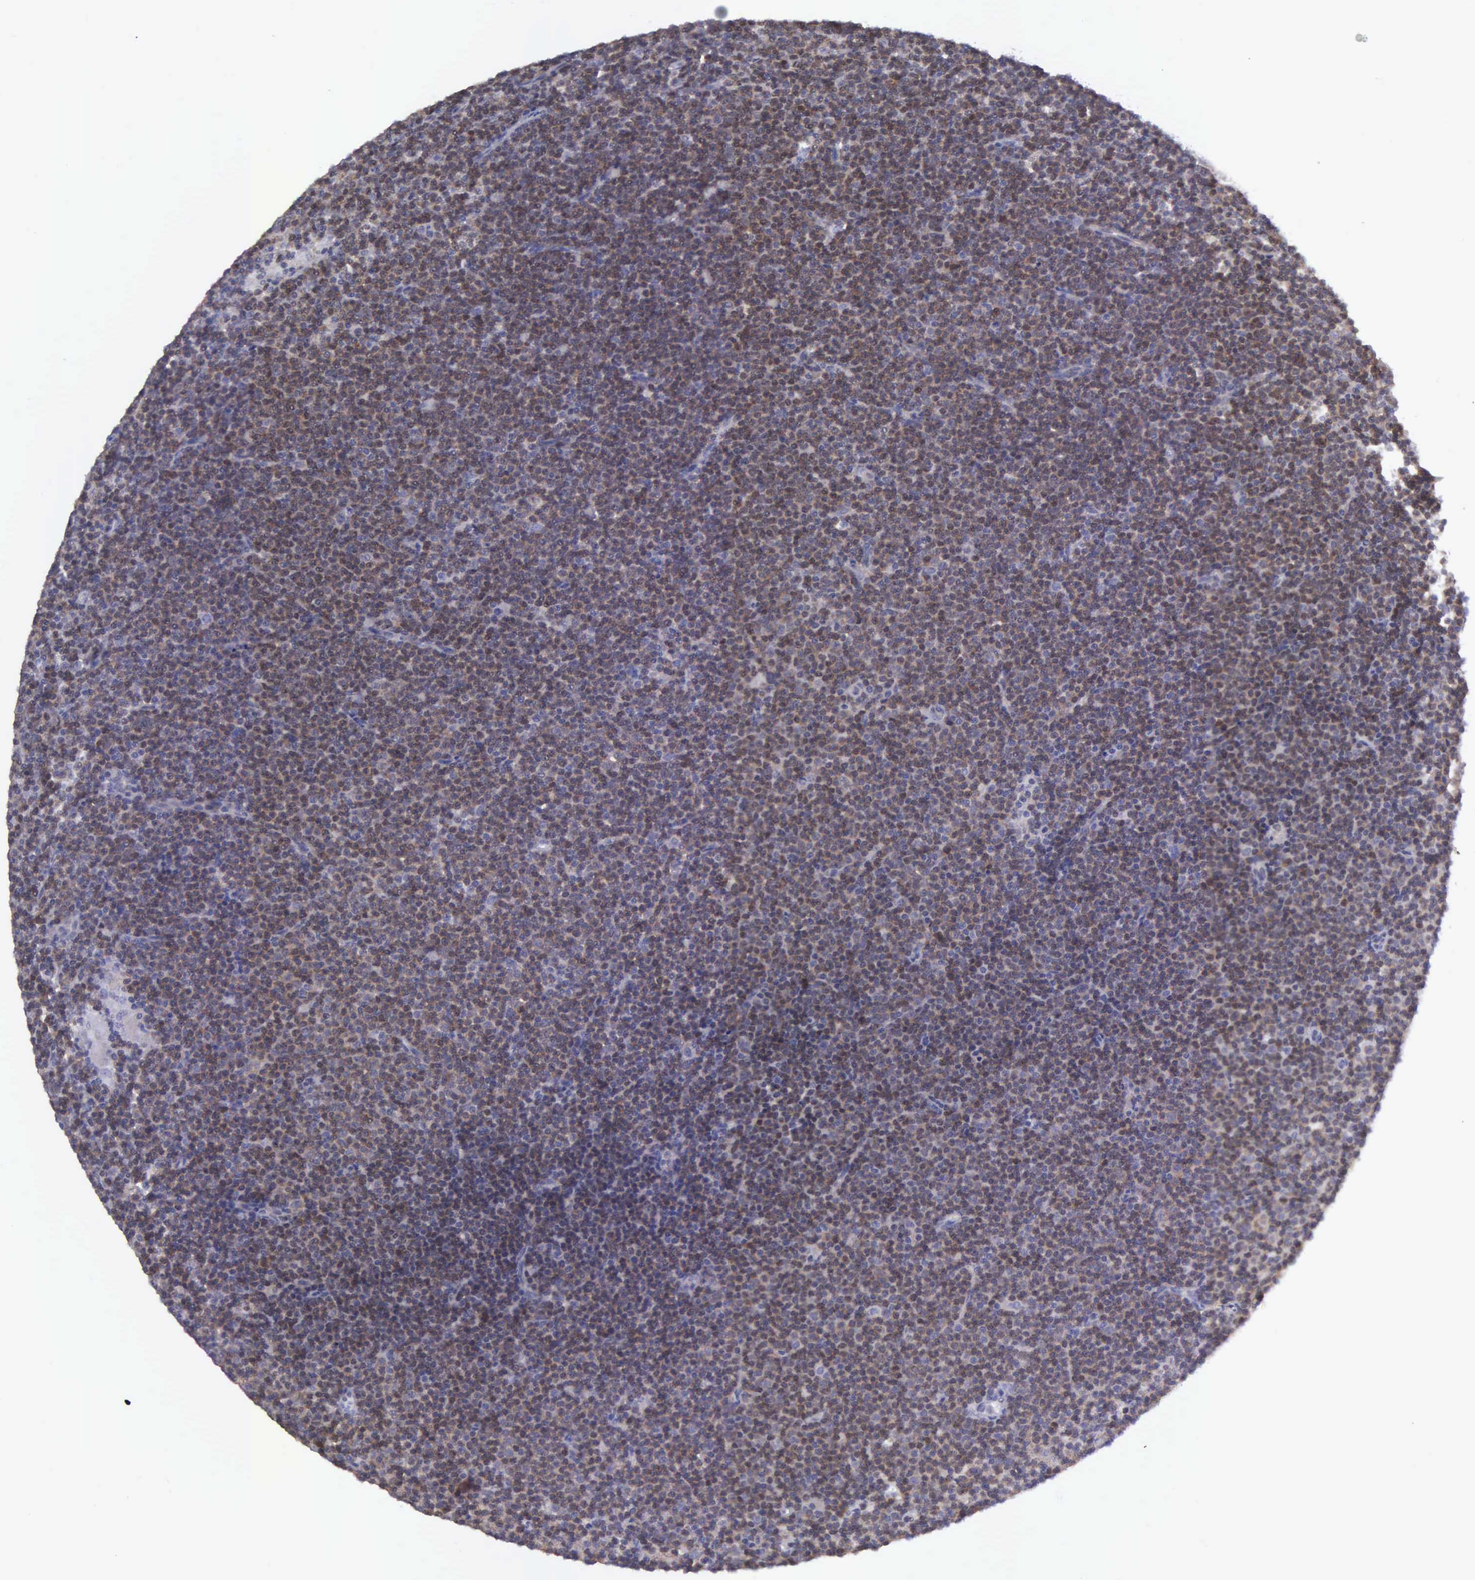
{"staining": {"intensity": "weak", "quantity": ">75%", "location": "cytoplasmic/membranous,nuclear"}, "tissue": "lymphoma", "cell_type": "Tumor cells", "image_type": "cancer", "snomed": [{"axis": "morphology", "description": "Malignant lymphoma, non-Hodgkin's type, Low grade"}, {"axis": "topography", "description": "Lymph node"}], "caption": "An immunohistochemistry (IHC) micrograph of neoplastic tissue is shown. Protein staining in brown labels weak cytoplasmic/membranous and nuclear positivity in low-grade malignant lymphoma, non-Hodgkin's type within tumor cells. (Stains: DAB (3,3'-diaminobenzidine) in brown, nuclei in blue, Microscopy: brightfield microscopy at high magnification).", "gene": "MICAL3", "patient": {"sex": "female", "age": 69}}